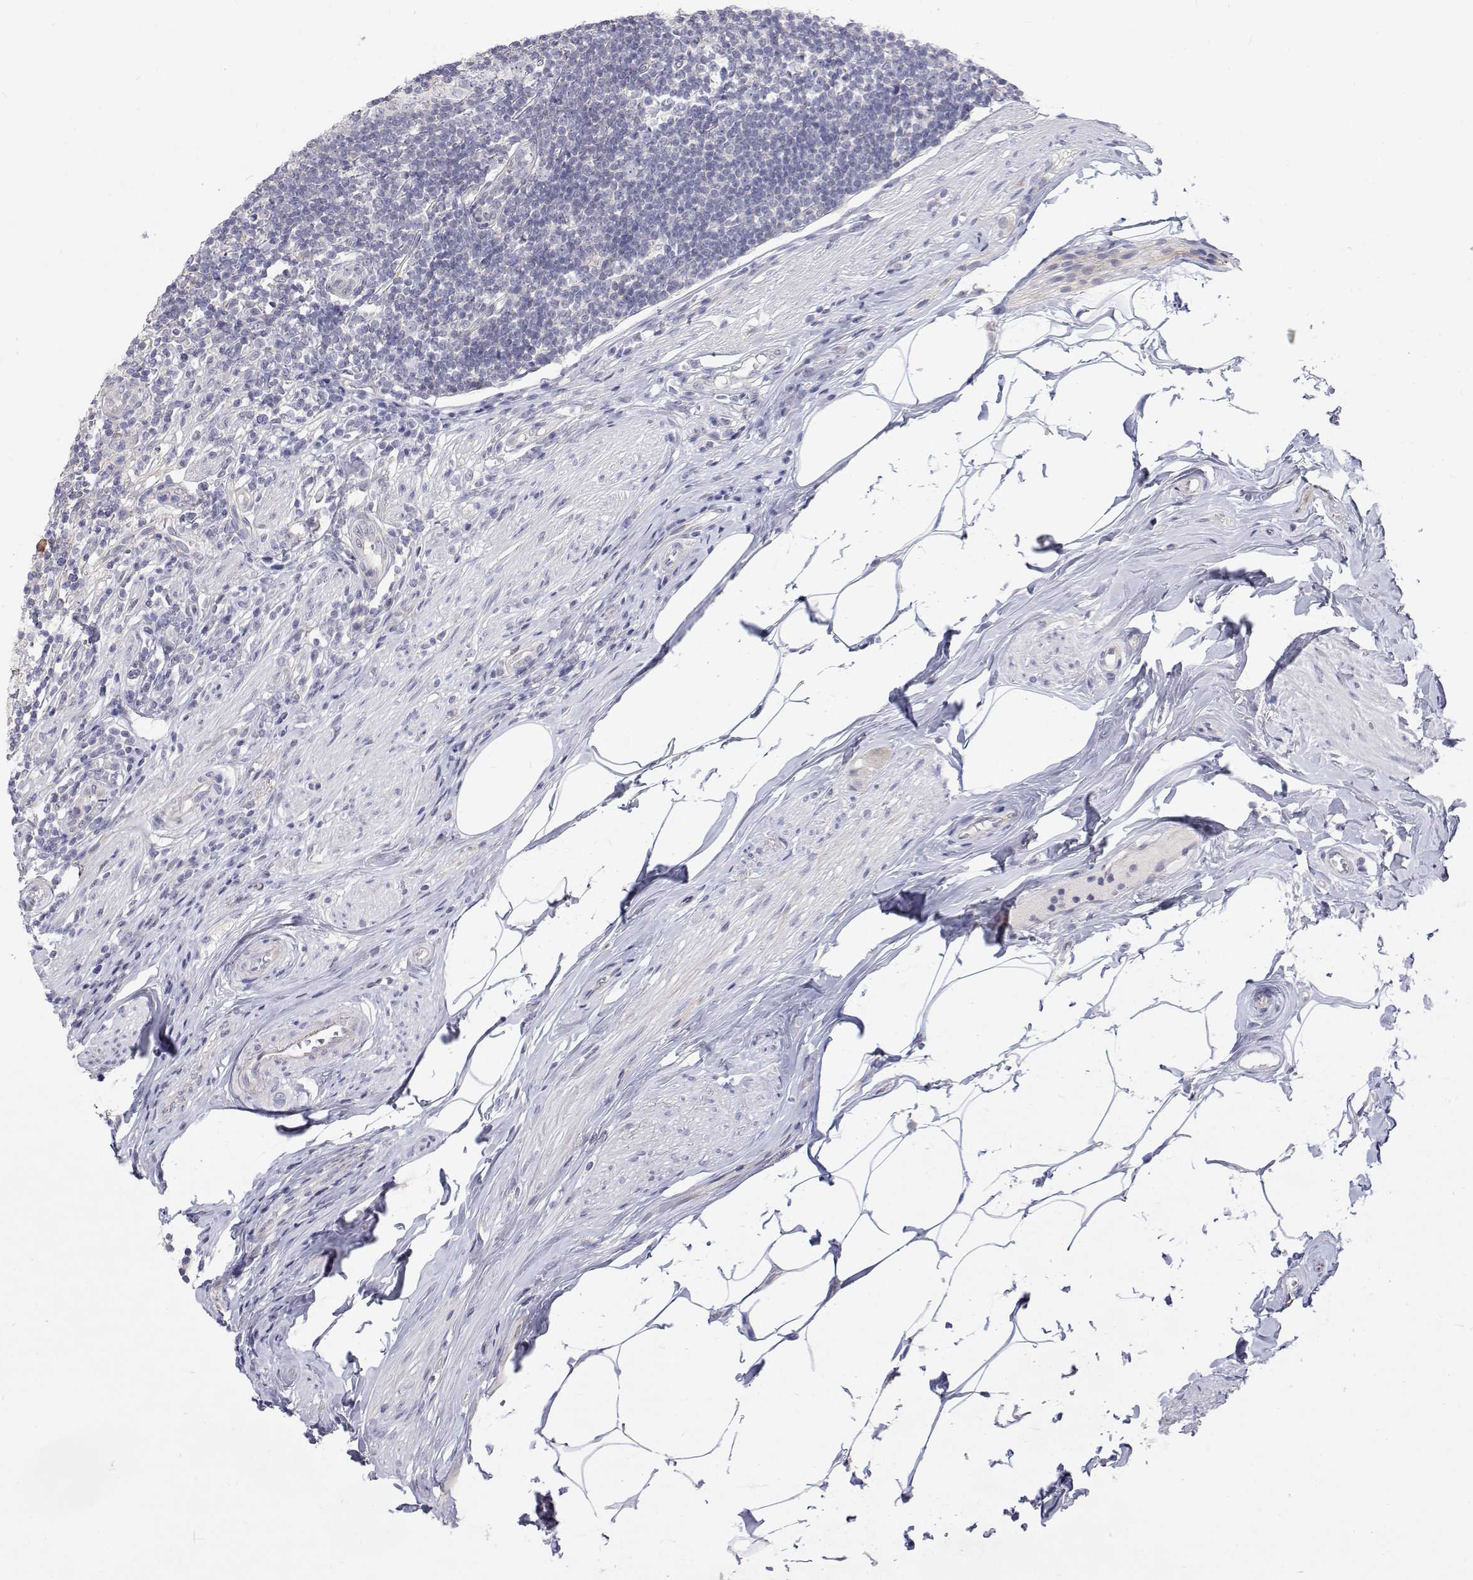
{"staining": {"intensity": "negative", "quantity": "none", "location": "none"}, "tissue": "appendix", "cell_type": "Glandular cells", "image_type": "normal", "snomed": [{"axis": "morphology", "description": "Normal tissue, NOS"}, {"axis": "topography", "description": "Appendix"}], "caption": "This photomicrograph is of benign appendix stained with immunohistochemistry (IHC) to label a protein in brown with the nuclei are counter-stained blue. There is no staining in glandular cells. (DAB (3,3'-diaminobenzidine) IHC, high magnification).", "gene": "MYPN", "patient": {"sex": "female", "age": 56}}